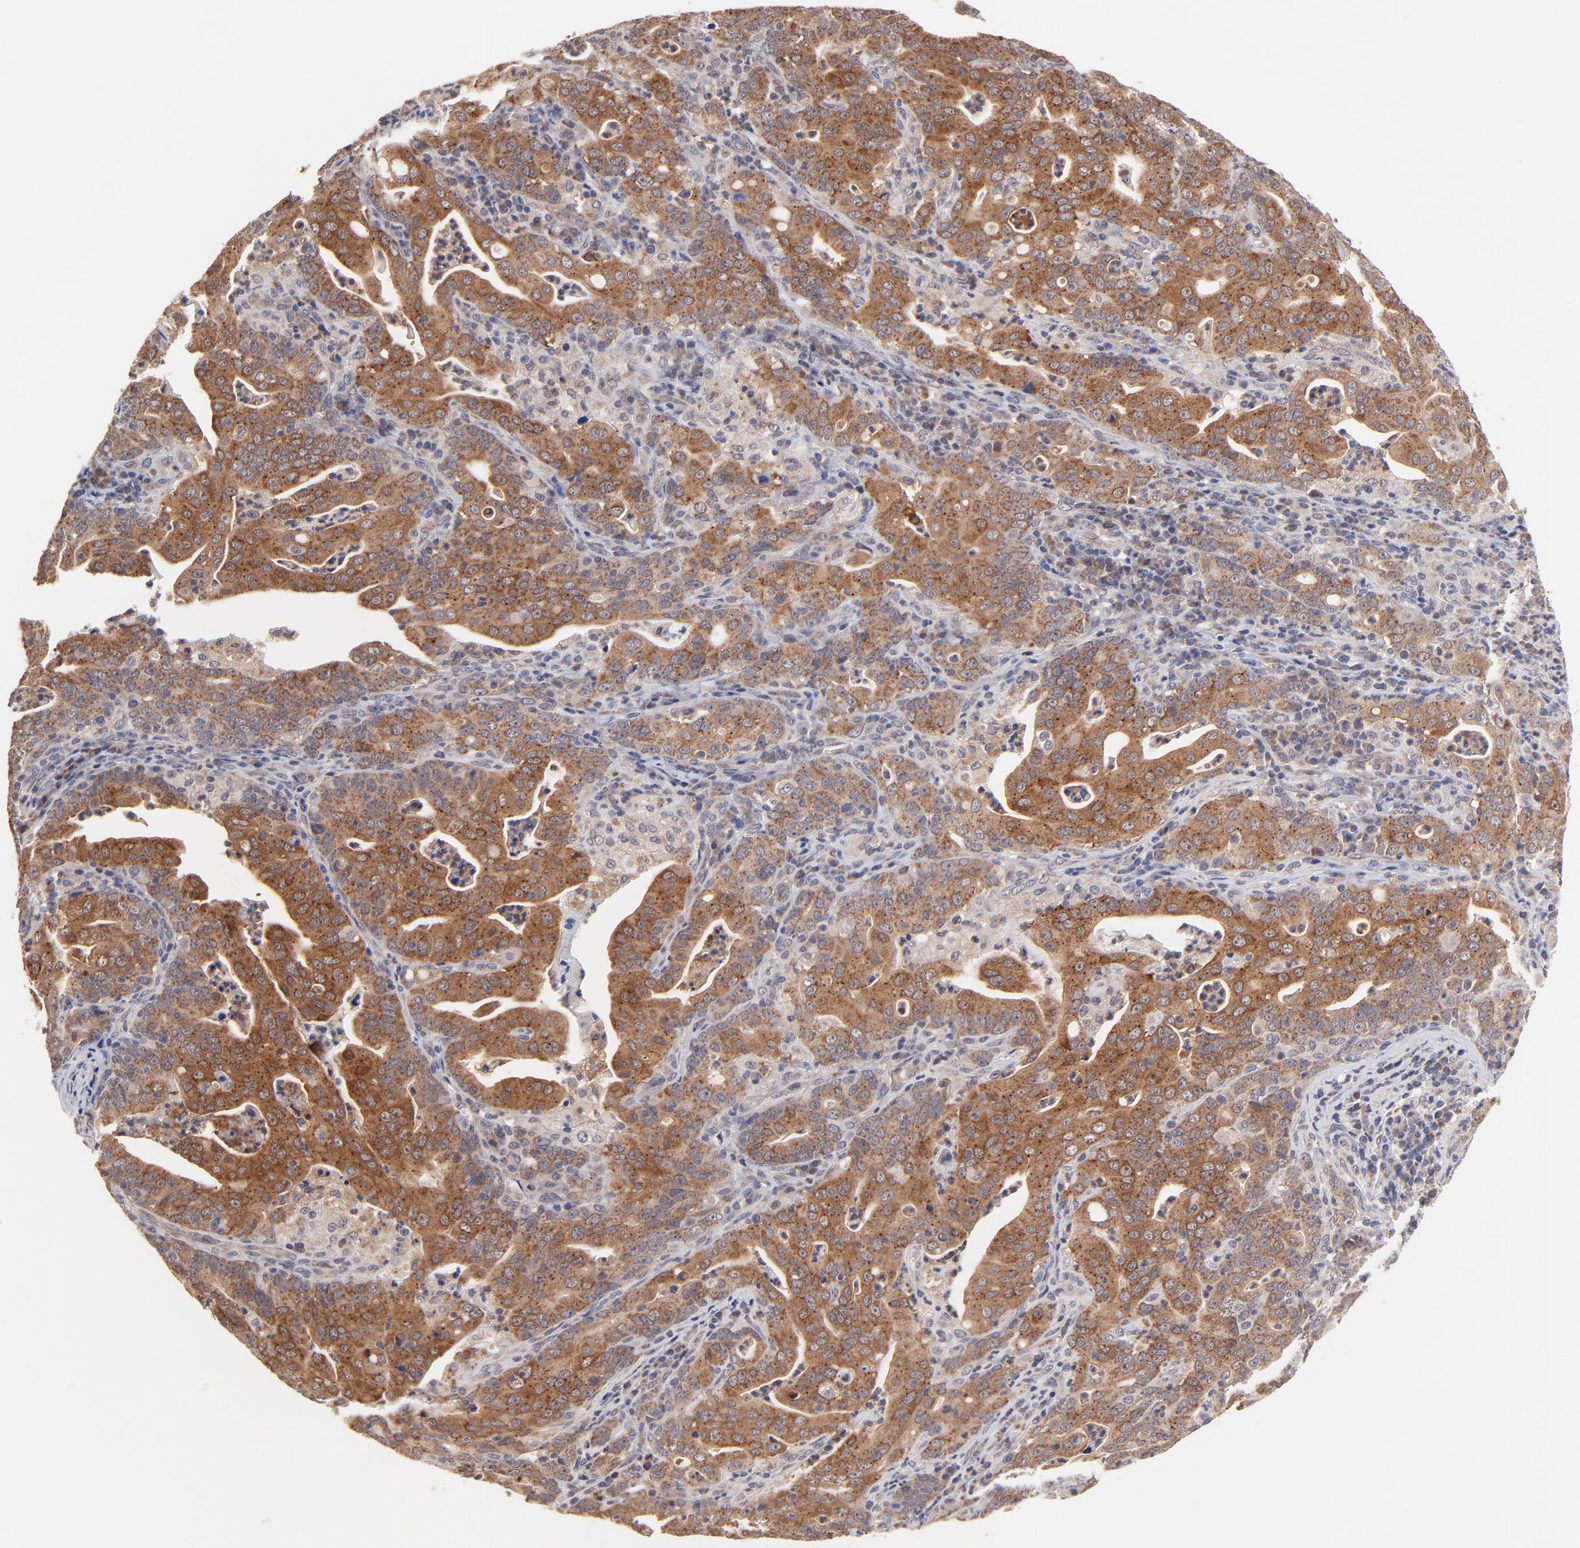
{"staining": {"intensity": "strong", "quantity": ">75%", "location": "cytoplasmic/membranous"}, "tissue": "stomach cancer", "cell_type": "Tumor cells", "image_type": "cancer", "snomed": [{"axis": "morphology", "description": "Adenocarcinoma, NOS"}, {"axis": "topography", "description": "Stomach, upper"}], "caption": "A micrograph of stomach cancer (adenocarcinoma) stained for a protein reveals strong cytoplasmic/membranous brown staining in tumor cells. (brown staining indicates protein expression, while blue staining denotes nuclei).", "gene": "BAIAP2L2", "patient": {"sex": "female", "age": 50}}